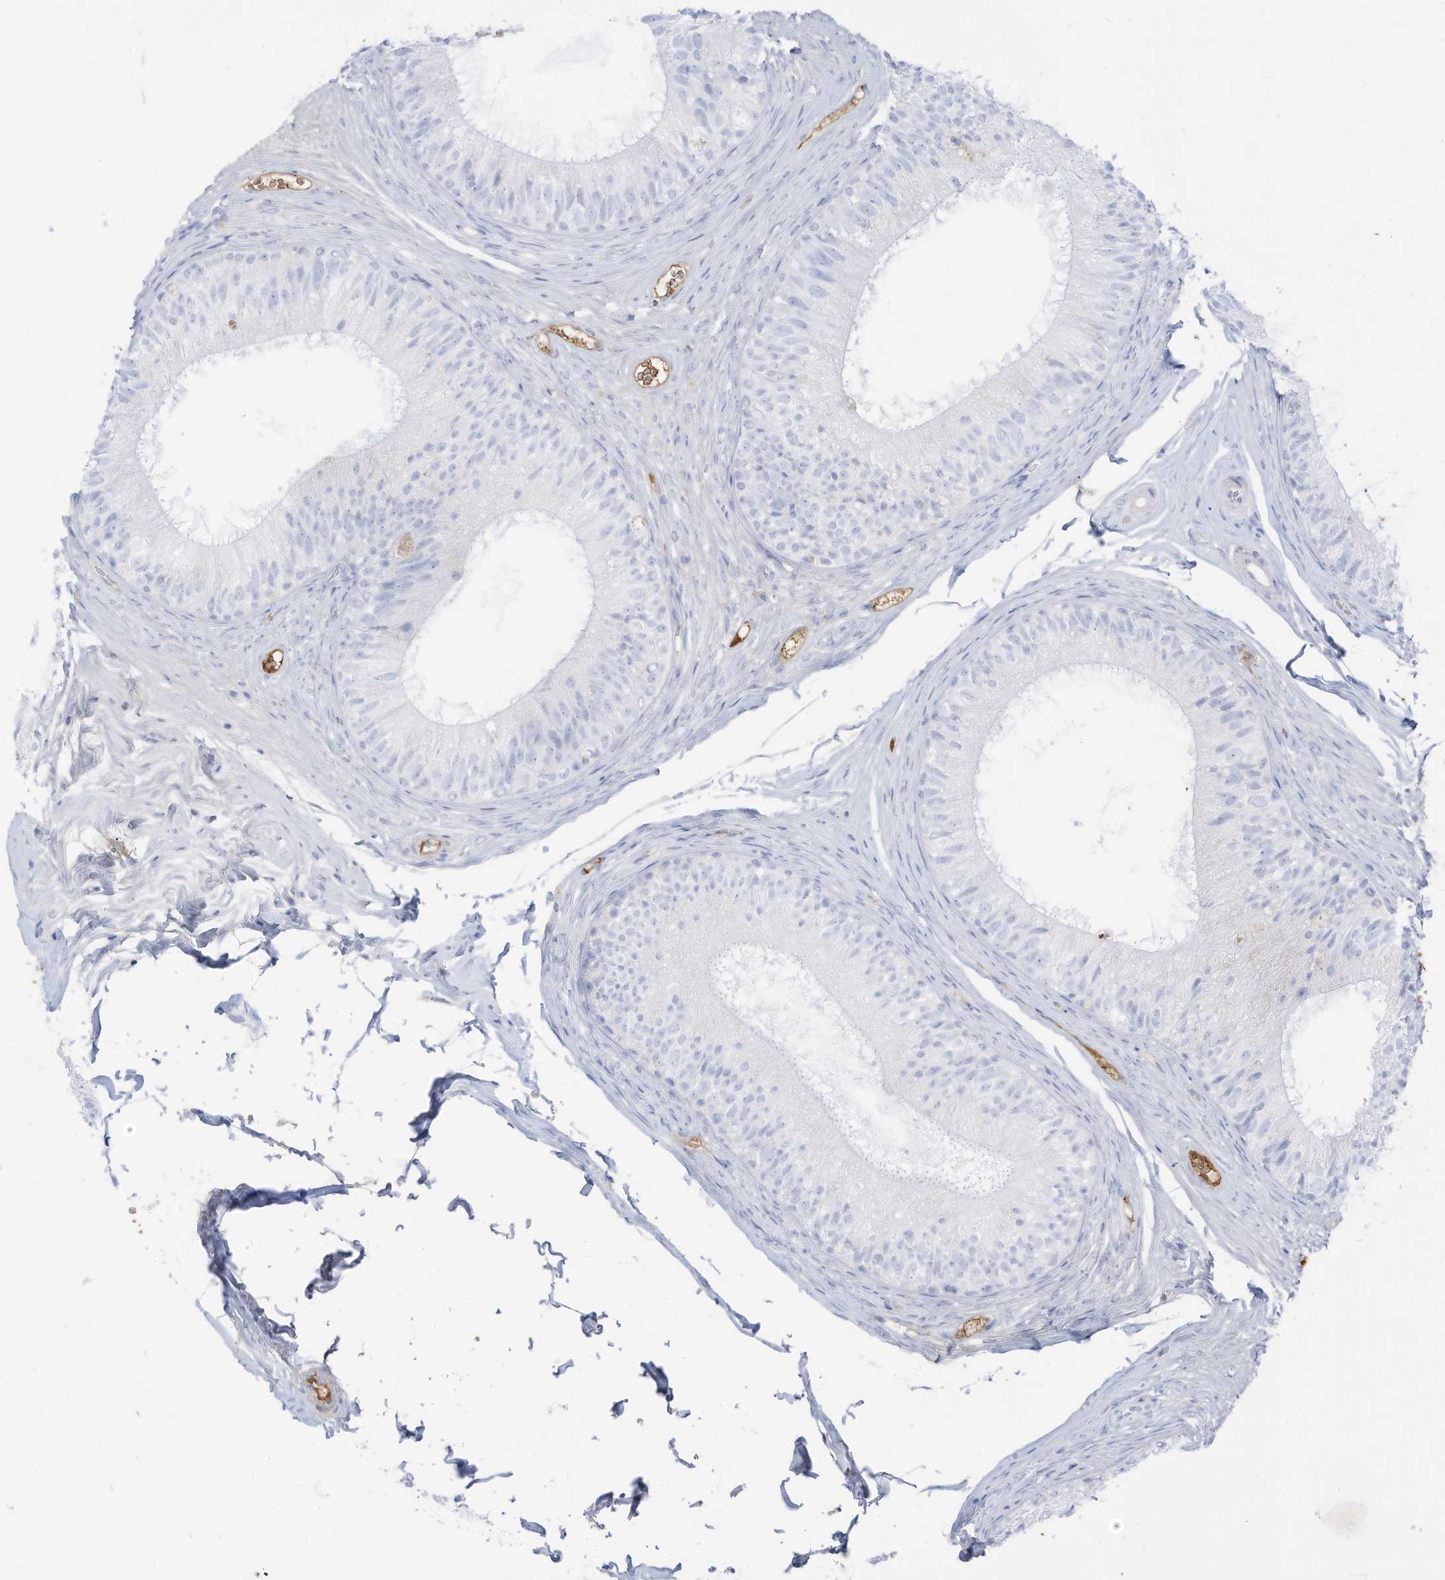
{"staining": {"intensity": "weak", "quantity": "<25%", "location": "cytoplasmic/membranous"}, "tissue": "epididymis", "cell_type": "Glandular cells", "image_type": "normal", "snomed": [{"axis": "morphology", "description": "Normal tissue, NOS"}, {"axis": "morphology", "description": "Seminoma in situ"}, {"axis": "topography", "description": "Testis"}, {"axis": "topography", "description": "Epididymis"}], "caption": "An image of human epididymis is negative for staining in glandular cells. The staining is performed using DAB brown chromogen with nuclei counter-stained in using hematoxylin.", "gene": "HSD17B13", "patient": {"sex": "male", "age": 28}}